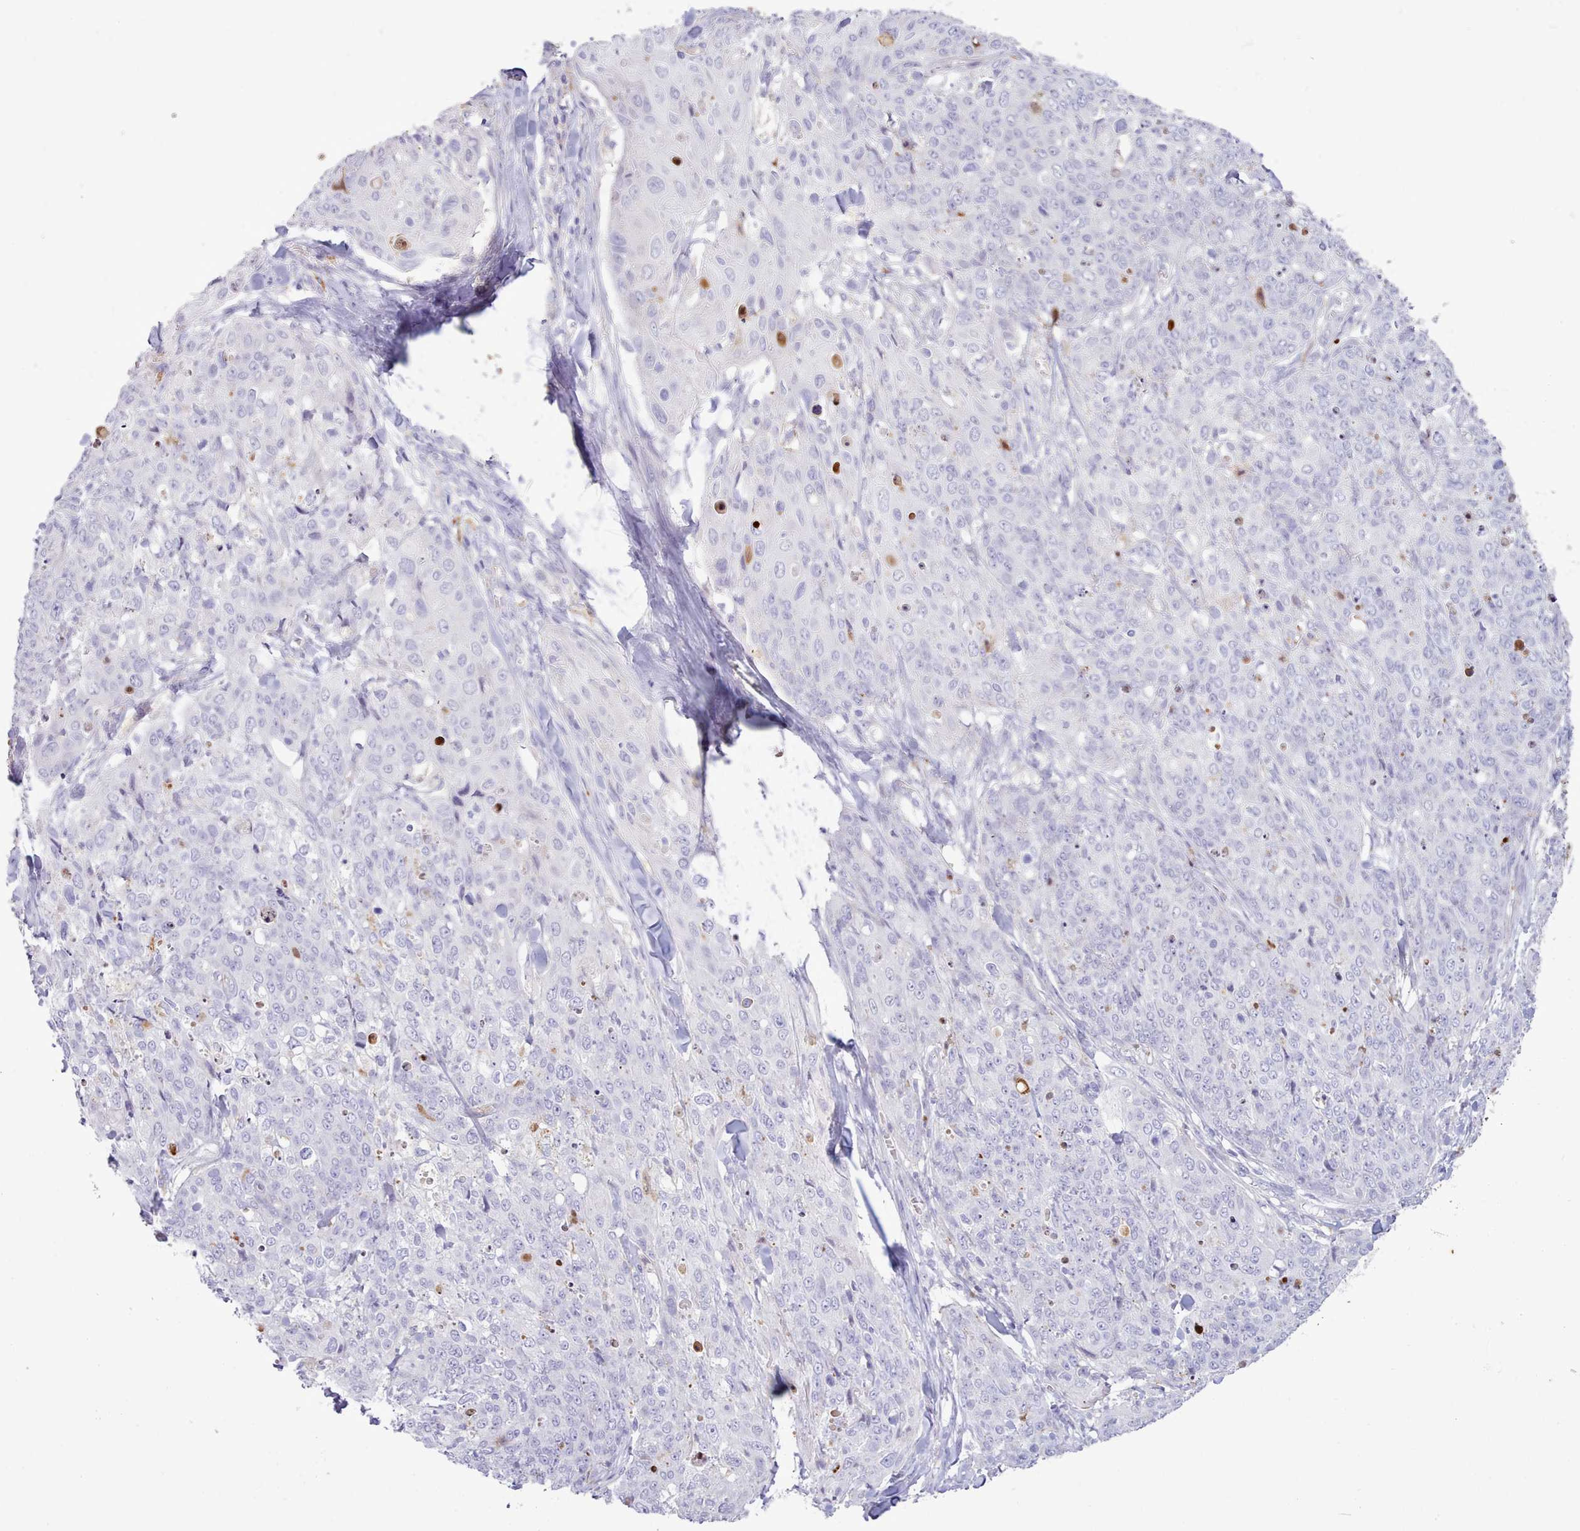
{"staining": {"intensity": "negative", "quantity": "none", "location": "none"}, "tissue": "skin cancer", "cell_type": "Tumor cells", "image_type": "cancer", "snomed": [{"axis": "morphology", "description": "Squamous cell carcinoma, NOS"}, {"axis": "topography", "description": "Skin"}, {"axis": "topography", "description": "Vulva"}], "caption": "A micrograph of skin cancer stained for a protein demonstrates no brown staining in tumor cells.", "gene": "SRD5A1", "patient": {"sex": "female", "age": 85}}